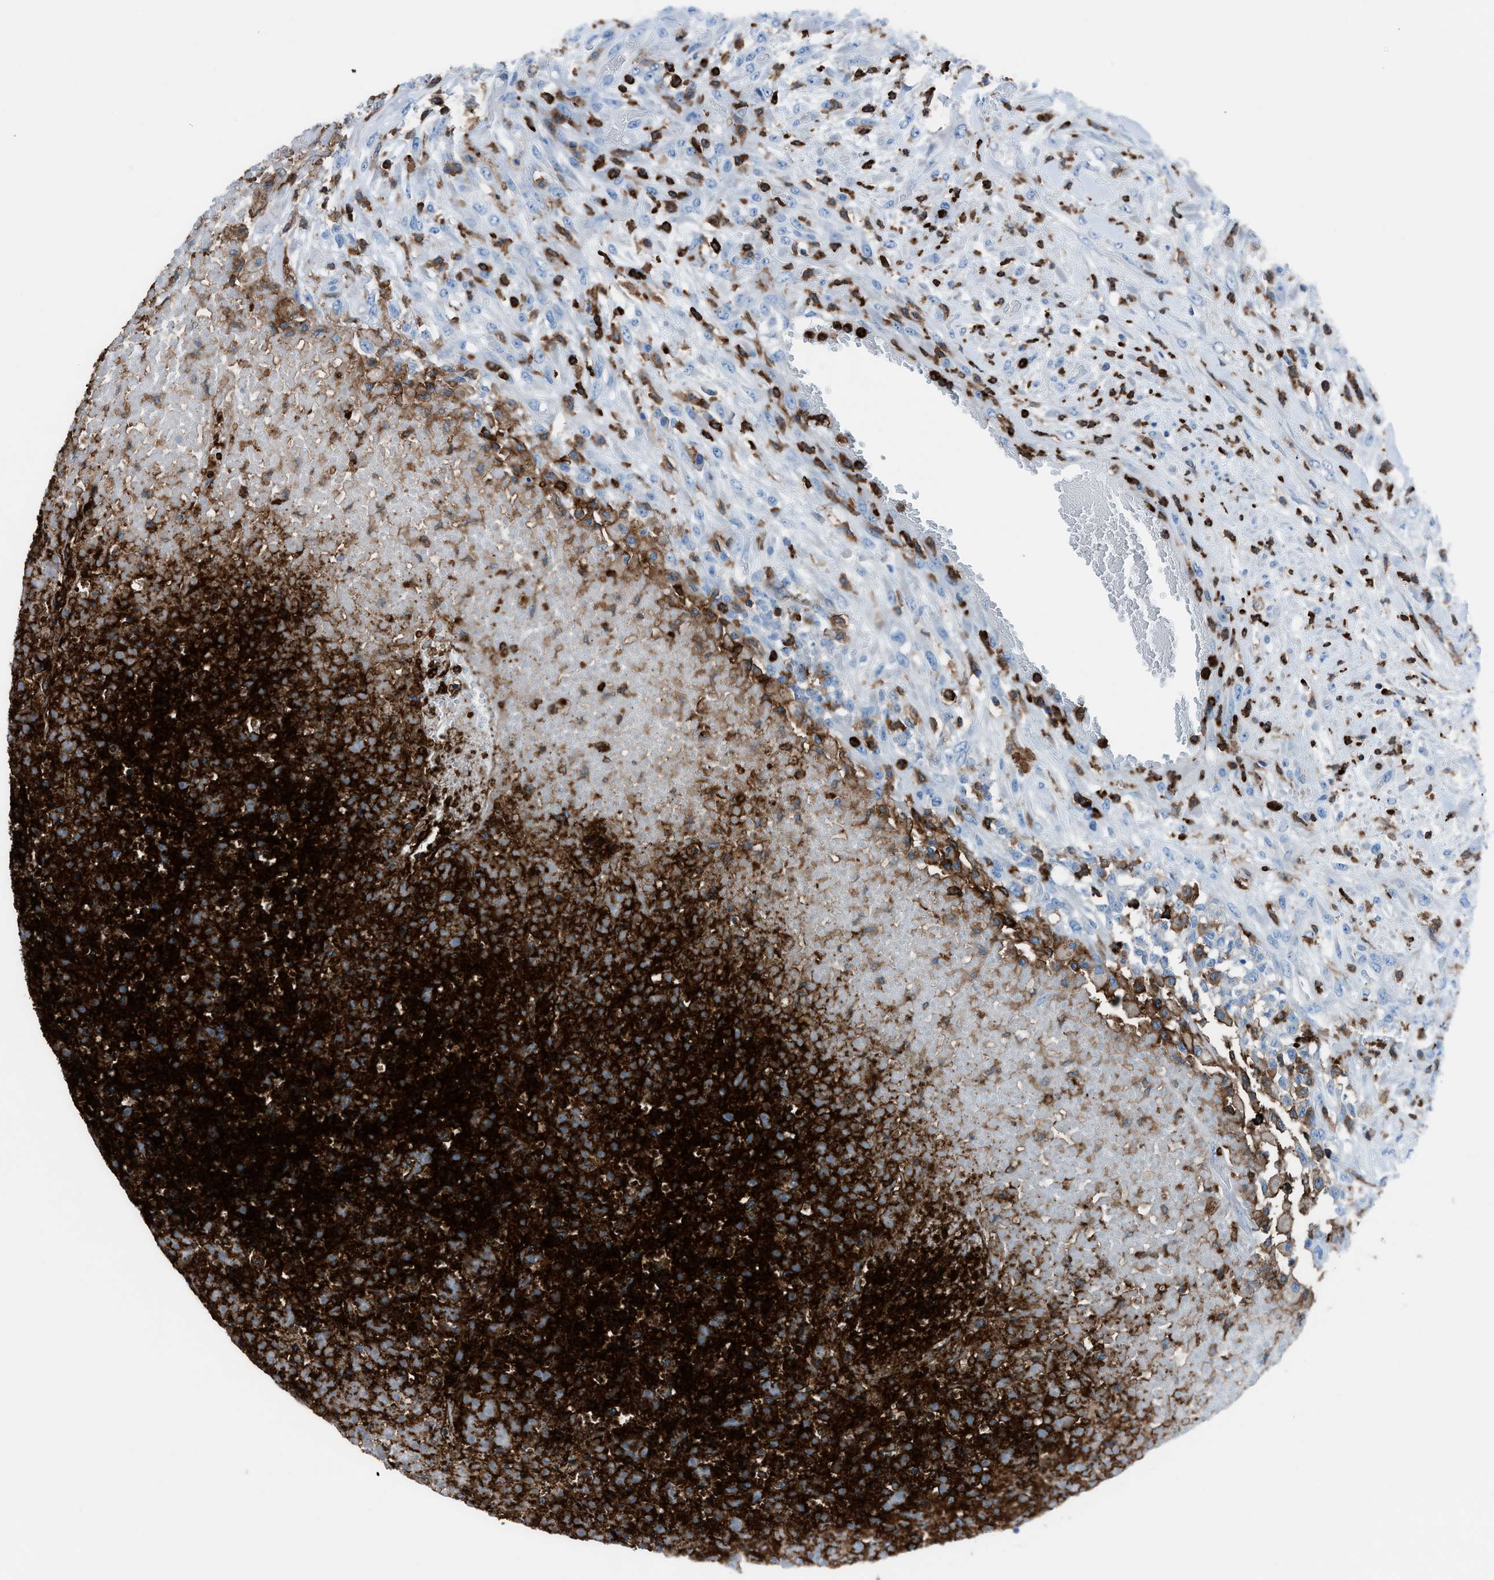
{"staining": {"intensity": "negative", "quantity": "none", "location": "none"}, "tissue": "testis cancer", "cell_type": "Tumor cells", "image_type": "cancer", "snomed": [{"axis": "morphology", "description": "Seminoma, NOS"}, {"axis": "topography", "description": "Testis"}], "caption": "Immunohistochemistry photomicrograph of testis seminoma stained for a protein (brown), which shows no staining in tumor cells.", "gene": "ITGB2", "patient": {"sex": "male", "age": 59}}